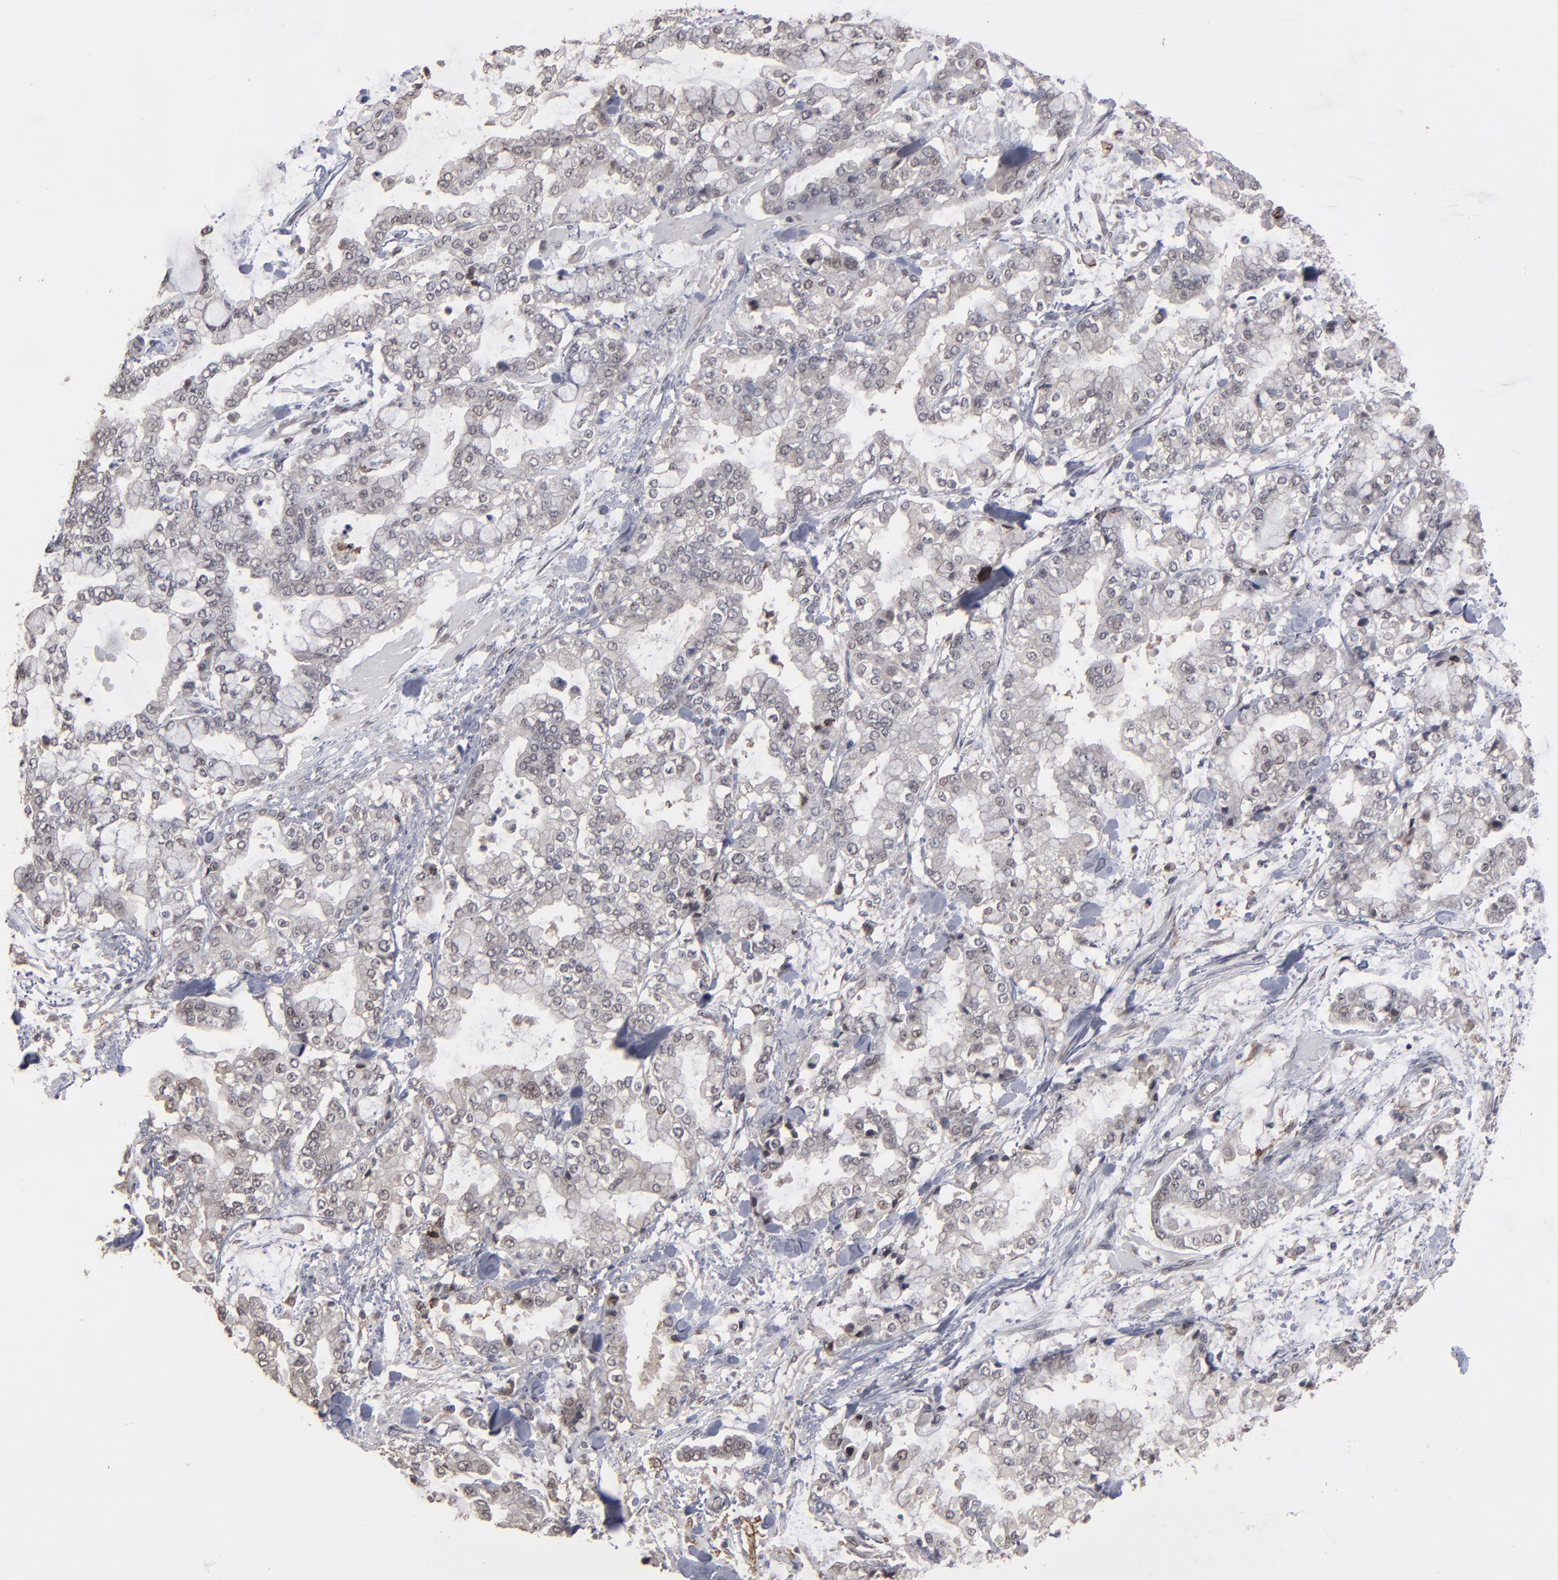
{"staining": {"intensity": "weak", "quantity": ">75%", "location": "cytoplasmic/membranous,nuclear"}, "tissue": "stomach cancer", "cell_type": "Tumor cells", "image_type": "cancer", "snomed": [{"axis": "morphology", "description": "Normal tissue, NOS"}, {"axis": "morphology", "description": "Adenocarcinoma, NOS"}, {"axis": "topography", "description": "Stomach, upper"}, {"axis": "topography", "description": "Stomach"}], "caption": "A high-resolution micrograph shows immunohistochemistry (IHC) staining of stomach cancer, which shows weak cytoplasmic/membranous and nuclear positivity in approximately >75% of tumor cells. The protein of interest is shown in brown color, while the nuclei are stained blue.", "gene": "SLC22A17", "patient": {"sex": "male", "age": 76}}